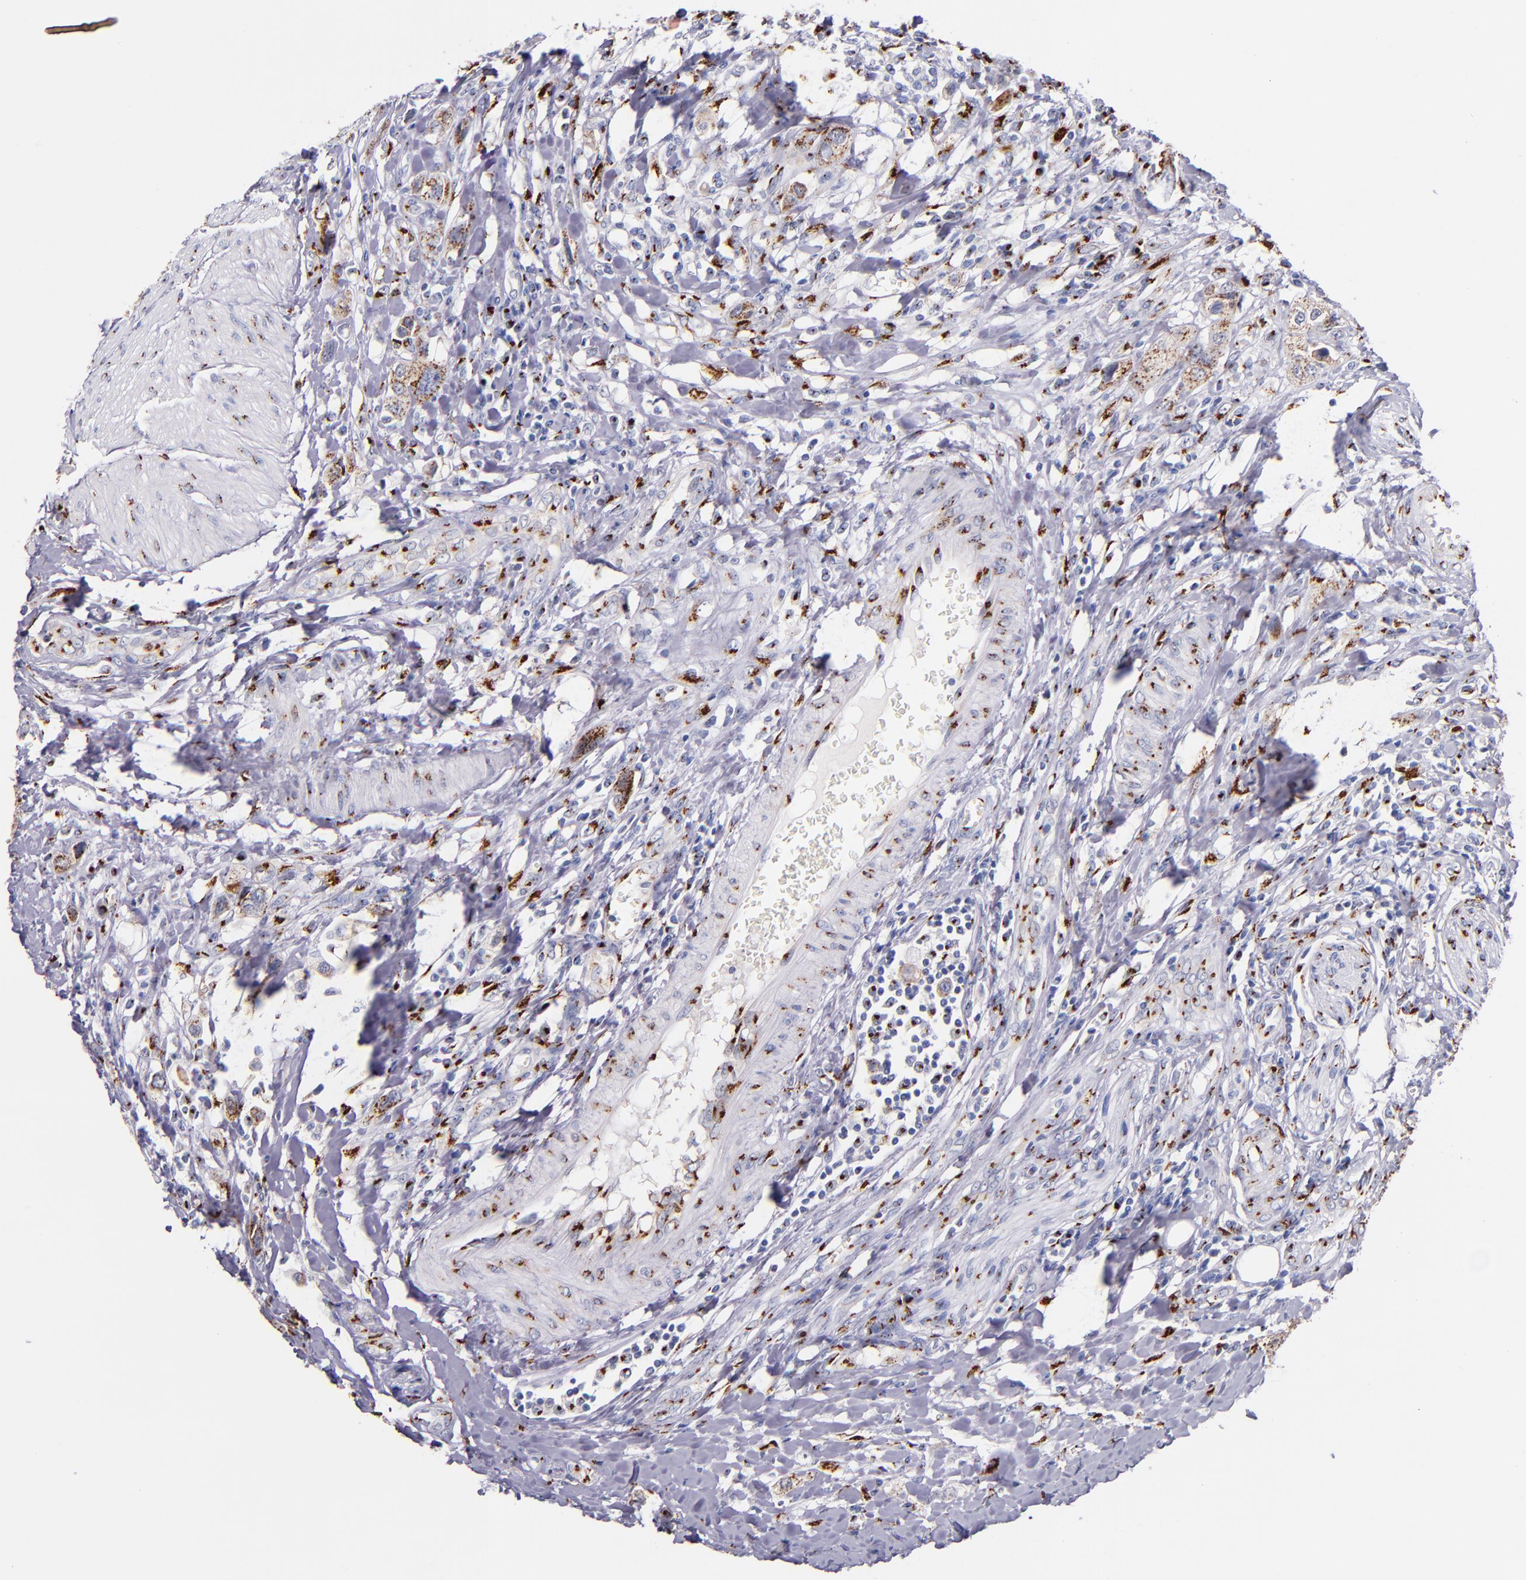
{"staining": {"intensity": "moderate", "quantity": ">75%", "location": "cytoplasmic/membranous"}, "tissue": "urothelial cancer", "cell_type": "Tumor cells", "image_type": "cancer", "snomed": [{"axis": "morphology", "description": "Urothelial carcinoma, High grade"}, {"axis": "topography", "description": "Urinary bladder"}], "caption": "The immunohistochemical stain labels moderate cytoplasmic/membranous expression in tumor cells of urothelial carcinoma (high-grade) tissue.", "gene": "GOLIM4", "patient": {"sex": "male", "age": 50}}